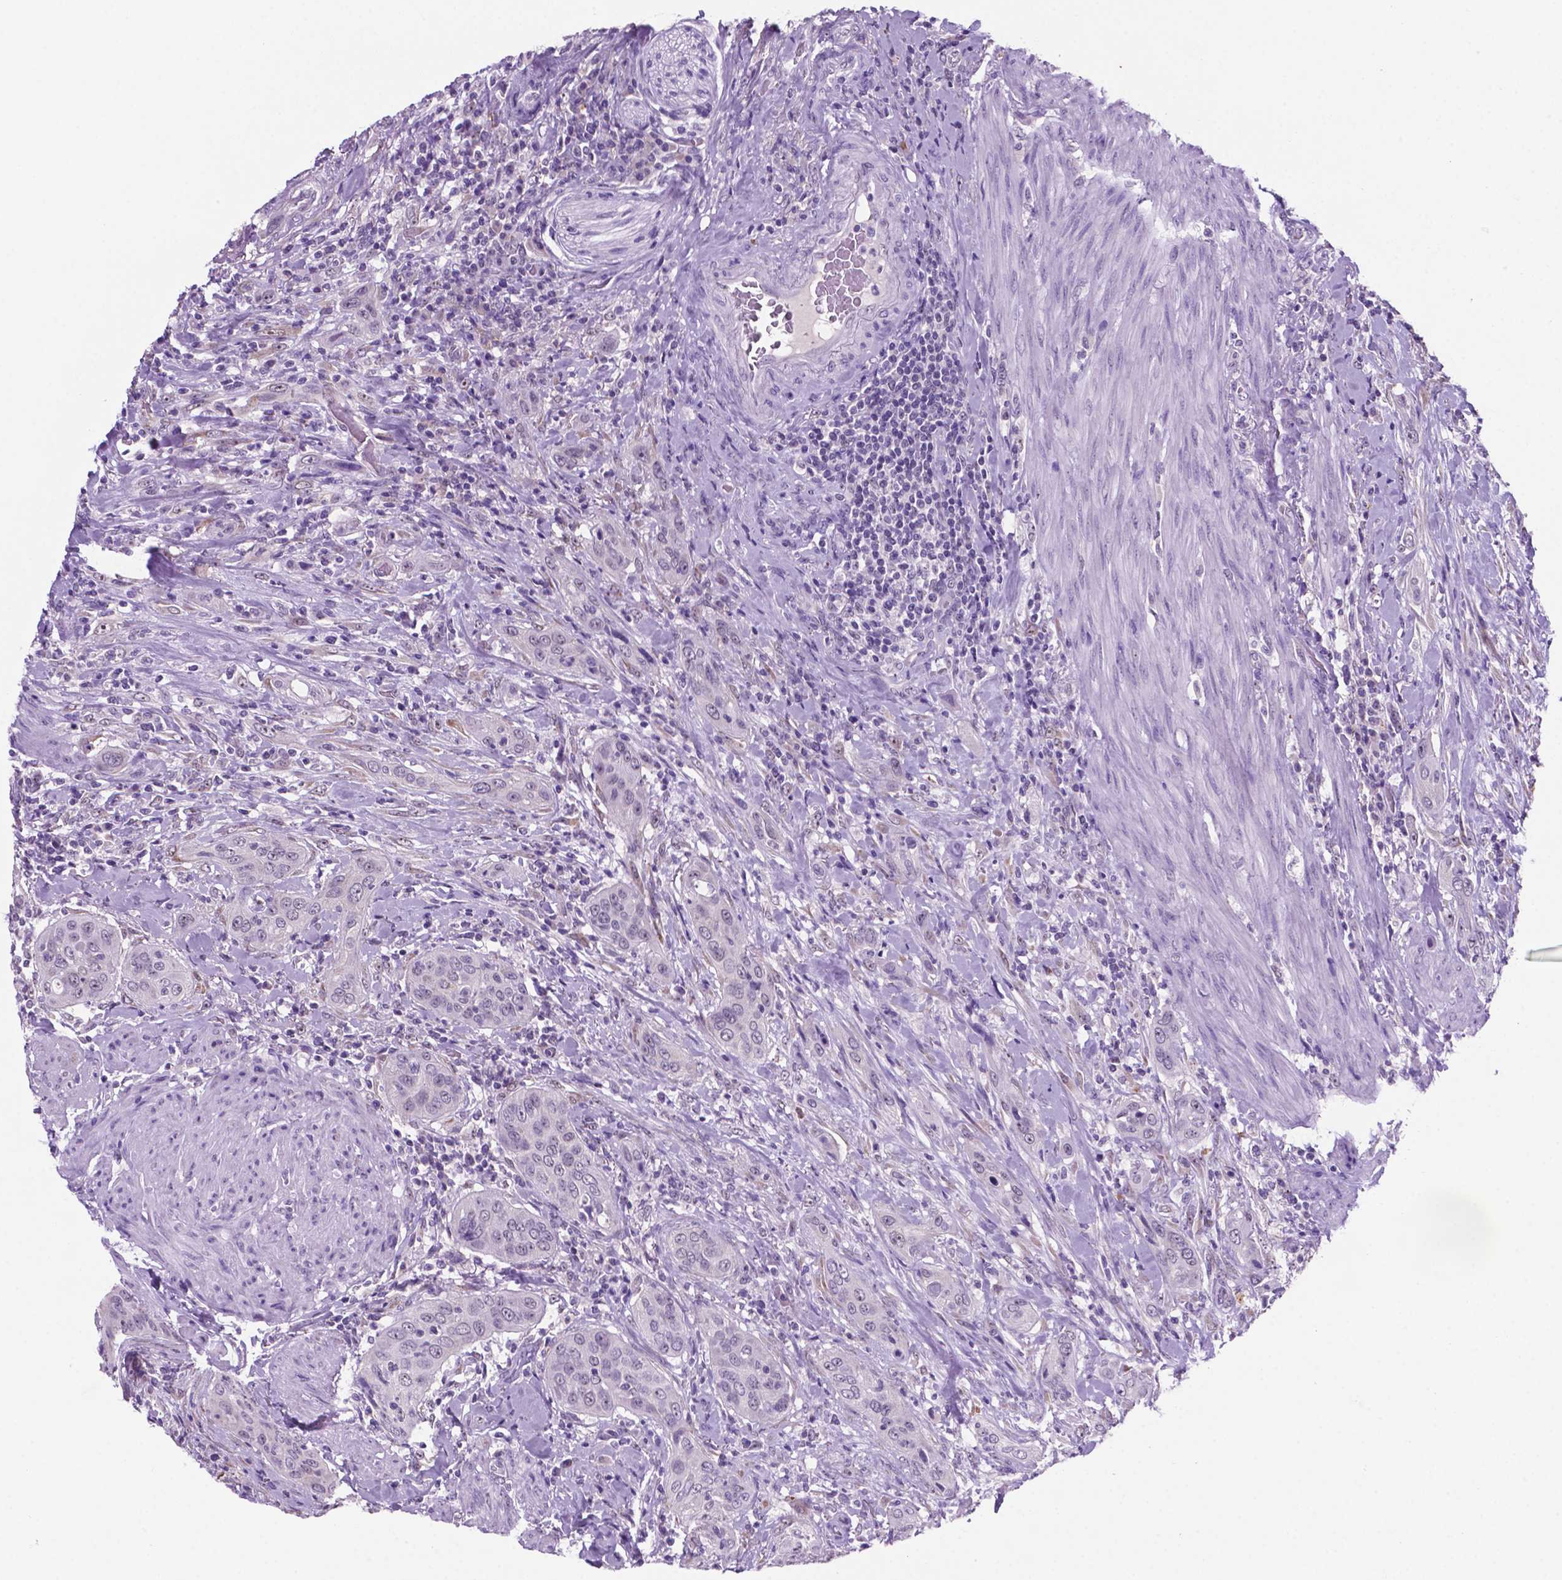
{"staining": {"intensity": "negative", "quantity": "none", "location": "none"}, "tissue": "urothelial cancer", "cell_type": "Tumor cells", "image_type": "cancer", "snomed": [{"axis": "morphology", "description": "Urothelial carcinoma, High grade"}, {"axis": "topography", "description": "Urinary bladder"}], "caption": "DAB (3,3'-diaminobenzidine) immunohistochemical staining of human urothelial cancer displays no significant expression in tumor cells.", "gene": "C18orf21", "patient": {"sex": "male", "age": 82}}